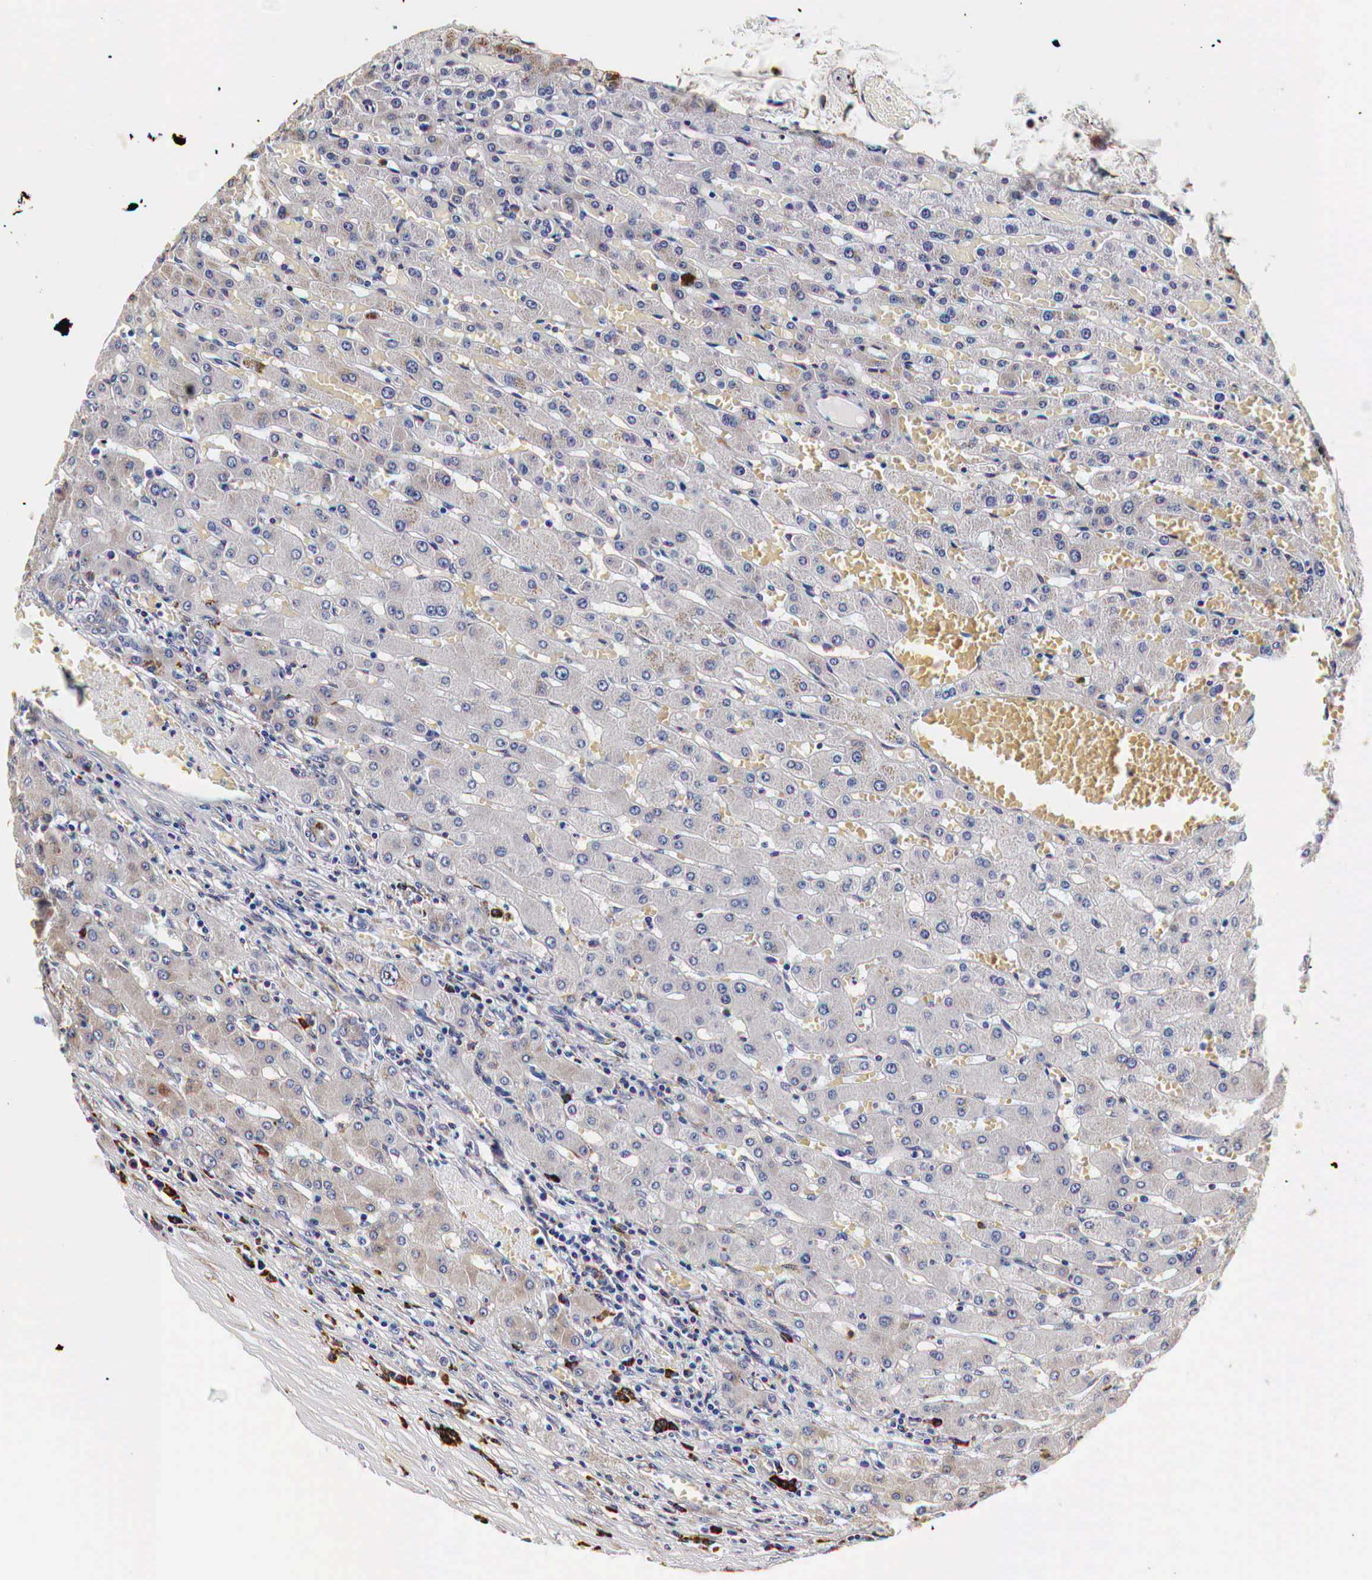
{"staining": {"intensity": "negative", "quantity": "none", "location": "none"}, "tissue": "liver", "cell_type": "Cholangiocytes", "image_type": "normal", "snomed": [{"axis": "morphology", "description": "Normal tissue, NOS"}, {"axis": "topography", "description": "Liver"}], "caption": "A photomicrograph of human liver is negative for staining in cholangiocytes. (DAB (3,3'-diaminobenzidine) IHC with hematoxylin counter stain).", "gene": "CKAP4", "patient": {"sex": "female", "age": 30}}